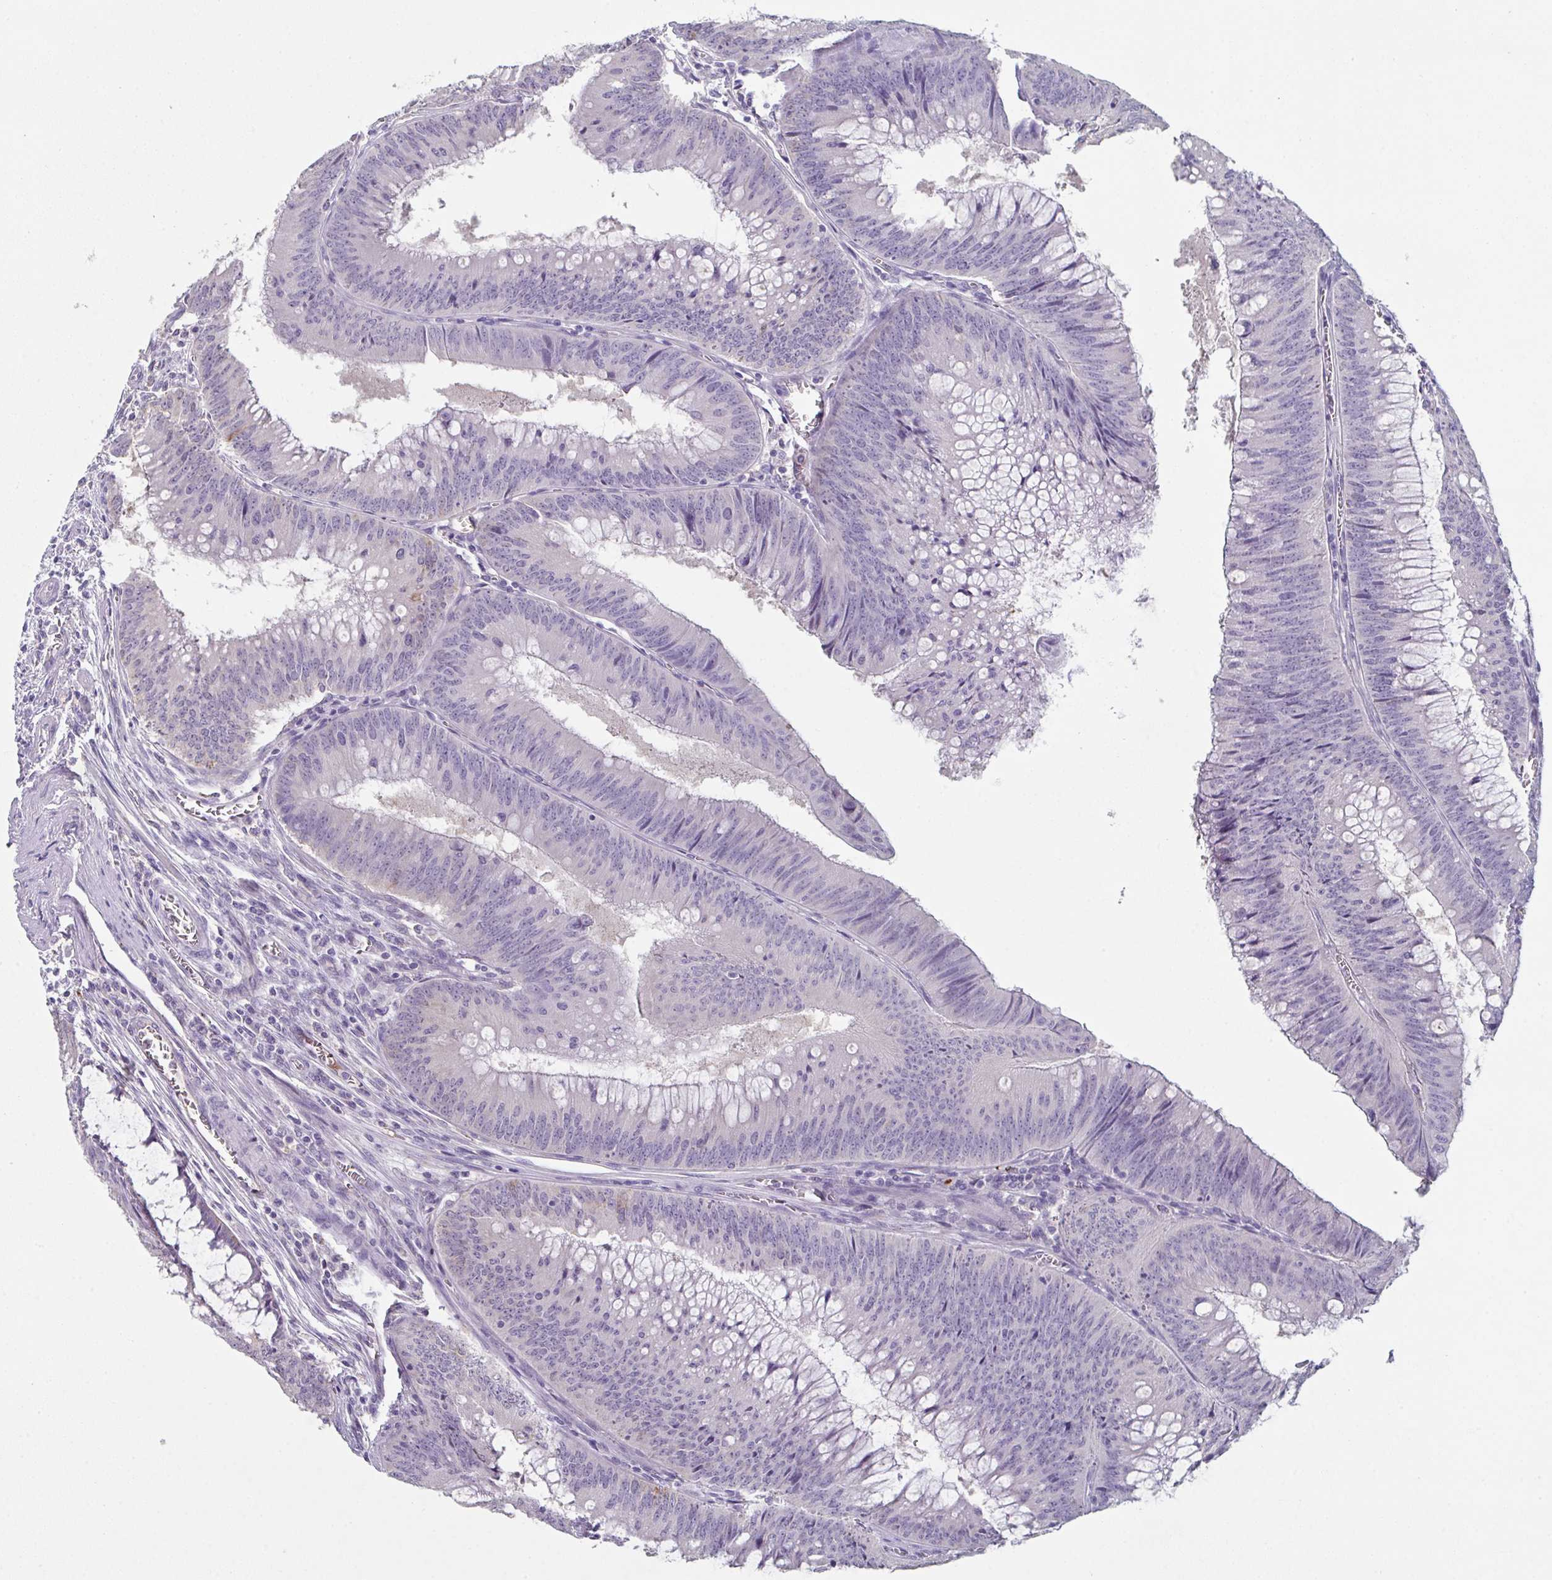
{"staining": {"intensity": "negative", "quantity": "none", "location": "none"}, "tissue": "colorectal cancer", "cell_type": "Tumor cells", "image_type": "cancer", "snomed": [{"axis": "morphology", "description": "Adenocarcinoma, NOS"}, {"axis": "topography", "description": "Rectum"}], "caption": "Tumor cells are negative for protein expression in human adenocarcinoma (colorectal).", "gene": "ADAM21", "patient": {"sex": "female", "age": 72}}